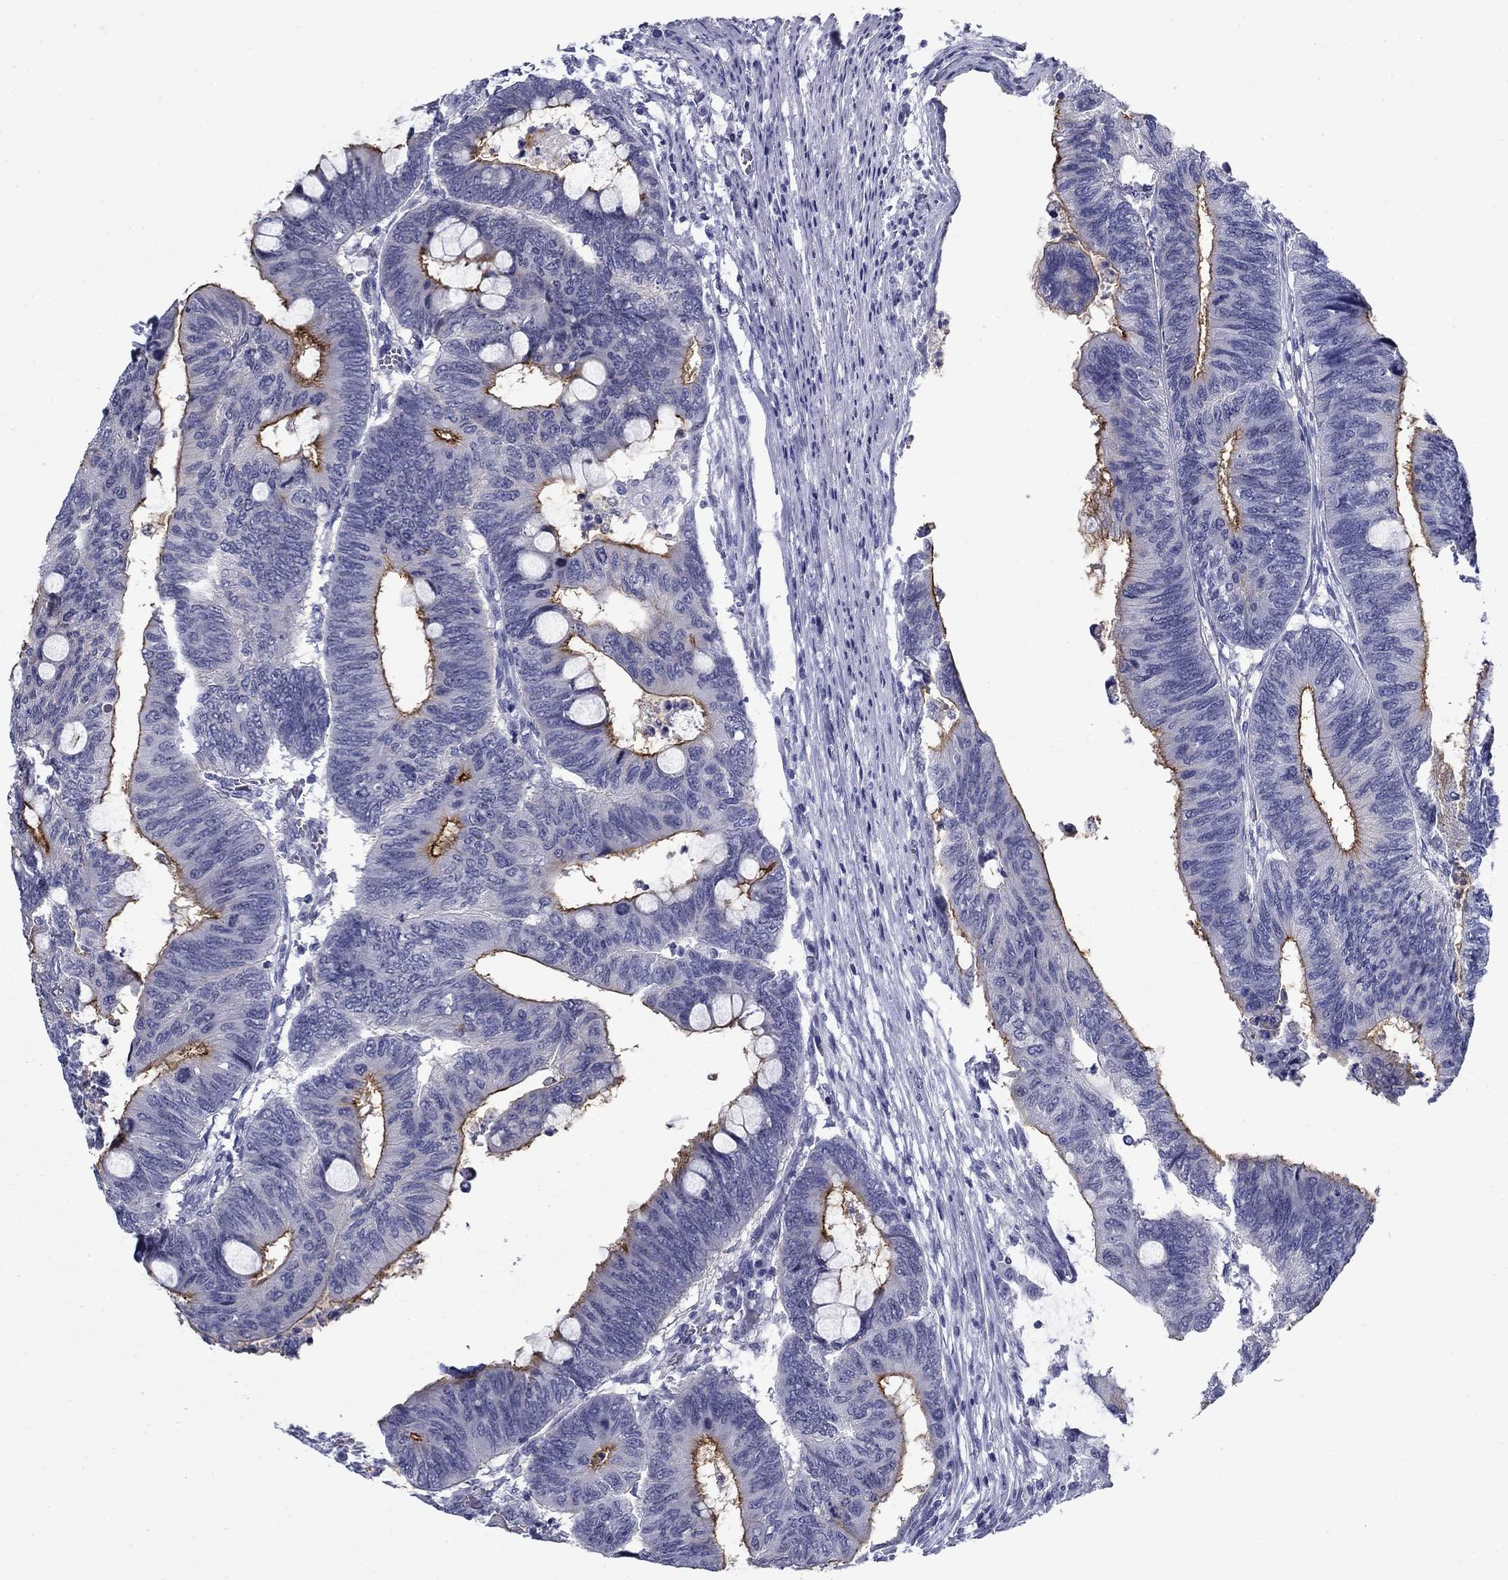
{"staining": {"intensity": "moderate", "quantity": "25%-75%", "location": "cytoplasmic/membranous"}, "tissue": "colorectal cancer", "cell_type": "Tumor cells", "image_type": "cancer", "snomed": [{"axis": "morphology", "description": "Normal tissue, NOS"}, {"axis": "morphology", "description": "Adenocarcinoma, NOS"}, {"axis": "topography", "description": "Rectum"}, {"axis": "topography", "description": "Peripheral nerve tissue"}], "caption": "This is a histology image of immunohistochemistry staining of colorectal adenocarcinoma, which shows moderate positivity in the cytoplasmic/membranous of tumor cells.", "gene": "C4orf19", "patient": {"sex": "male", "age": 92}}